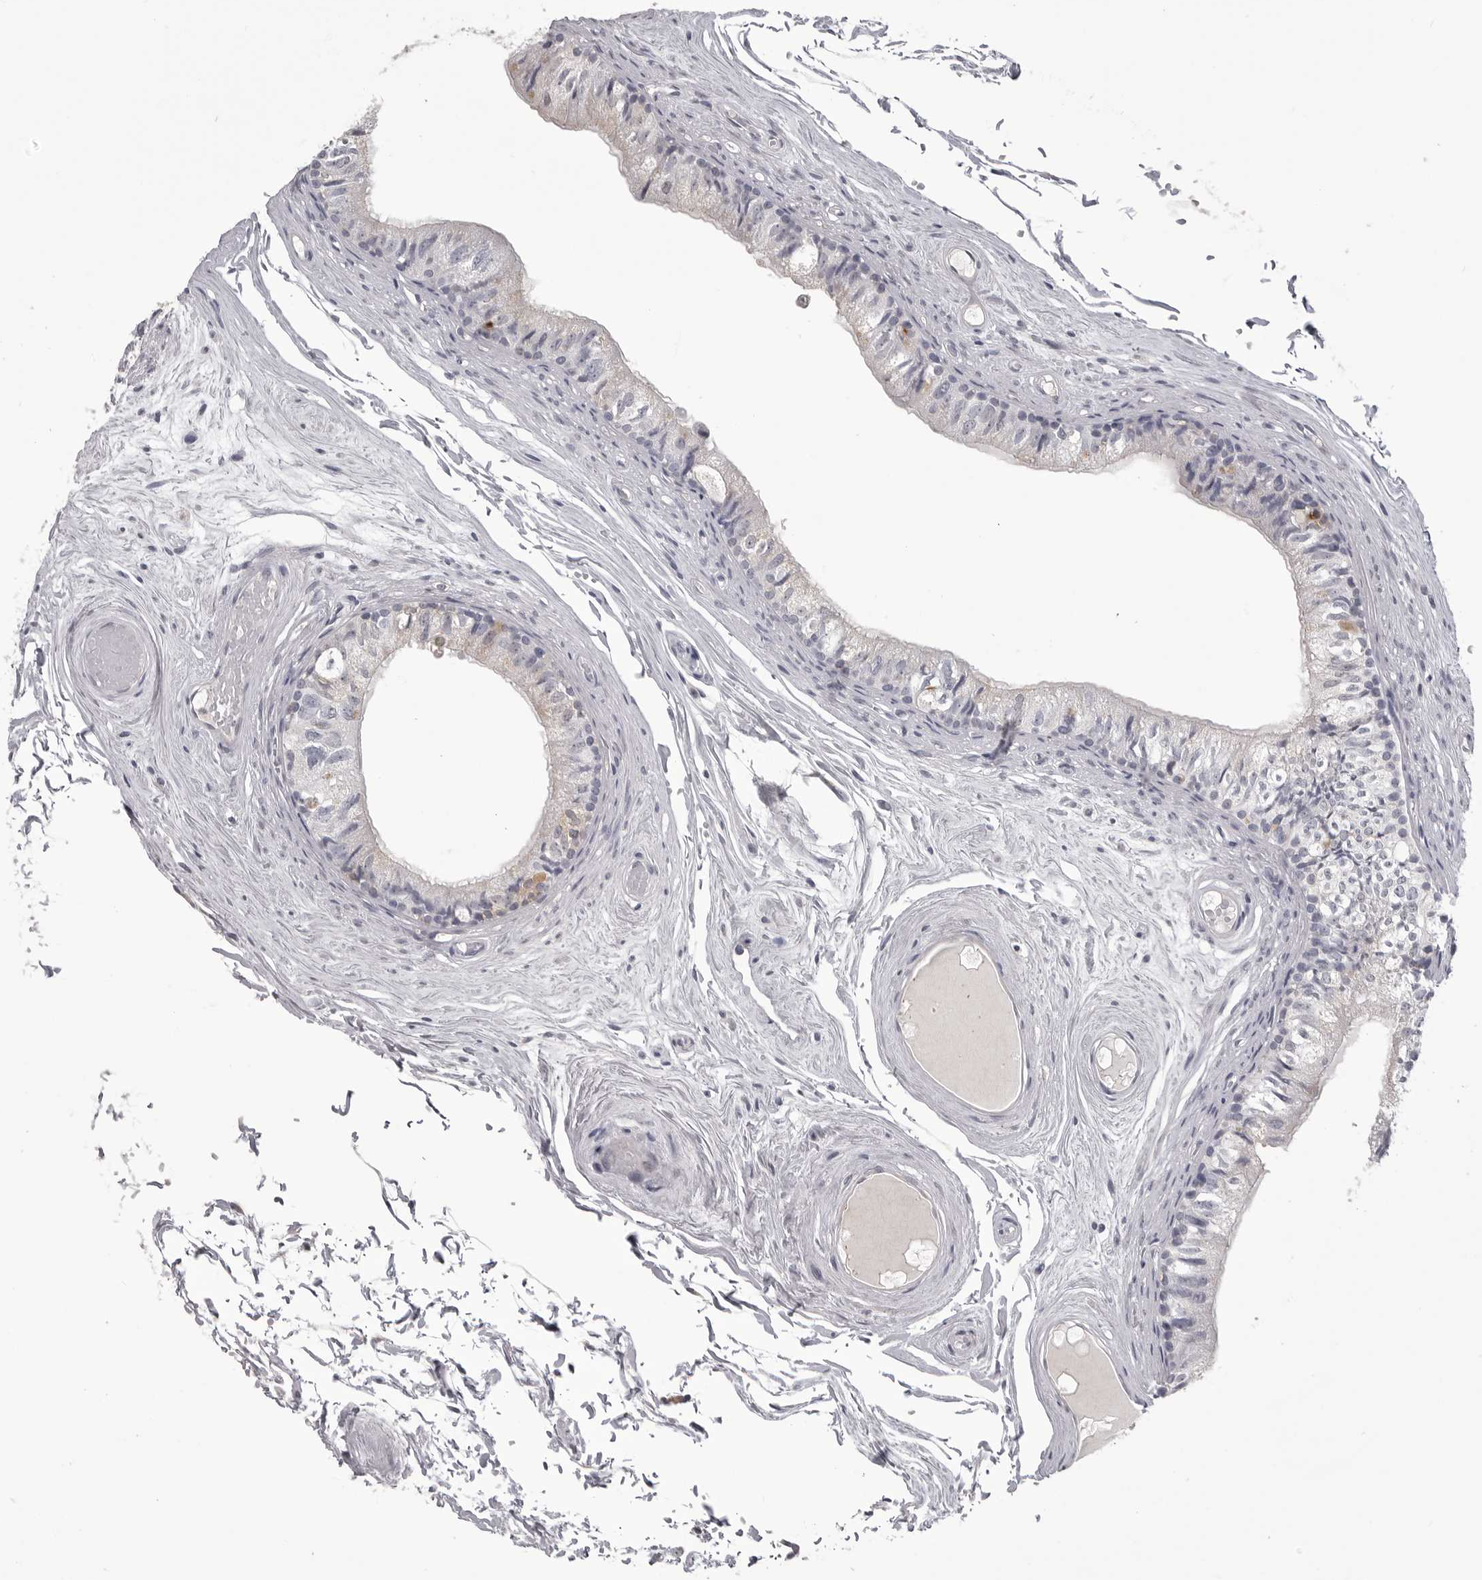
{"staining": {"intensity": "negative", "quantity": "none", "location": "none"}, "tissue": "epididymis", "cell_type": "Glandular cells", "image_type": "normal", "snomed": [{"axis": "morphology", "description": "Normal tissue, NOS"}, {"axis": "topography", "description": "Epididymis"}], "caption": "This is an IHC image of benign epididymis. There is no staining in glandular cells.", "gene": "TIMP1", "patient": {"sex": "male", "age": 79}}